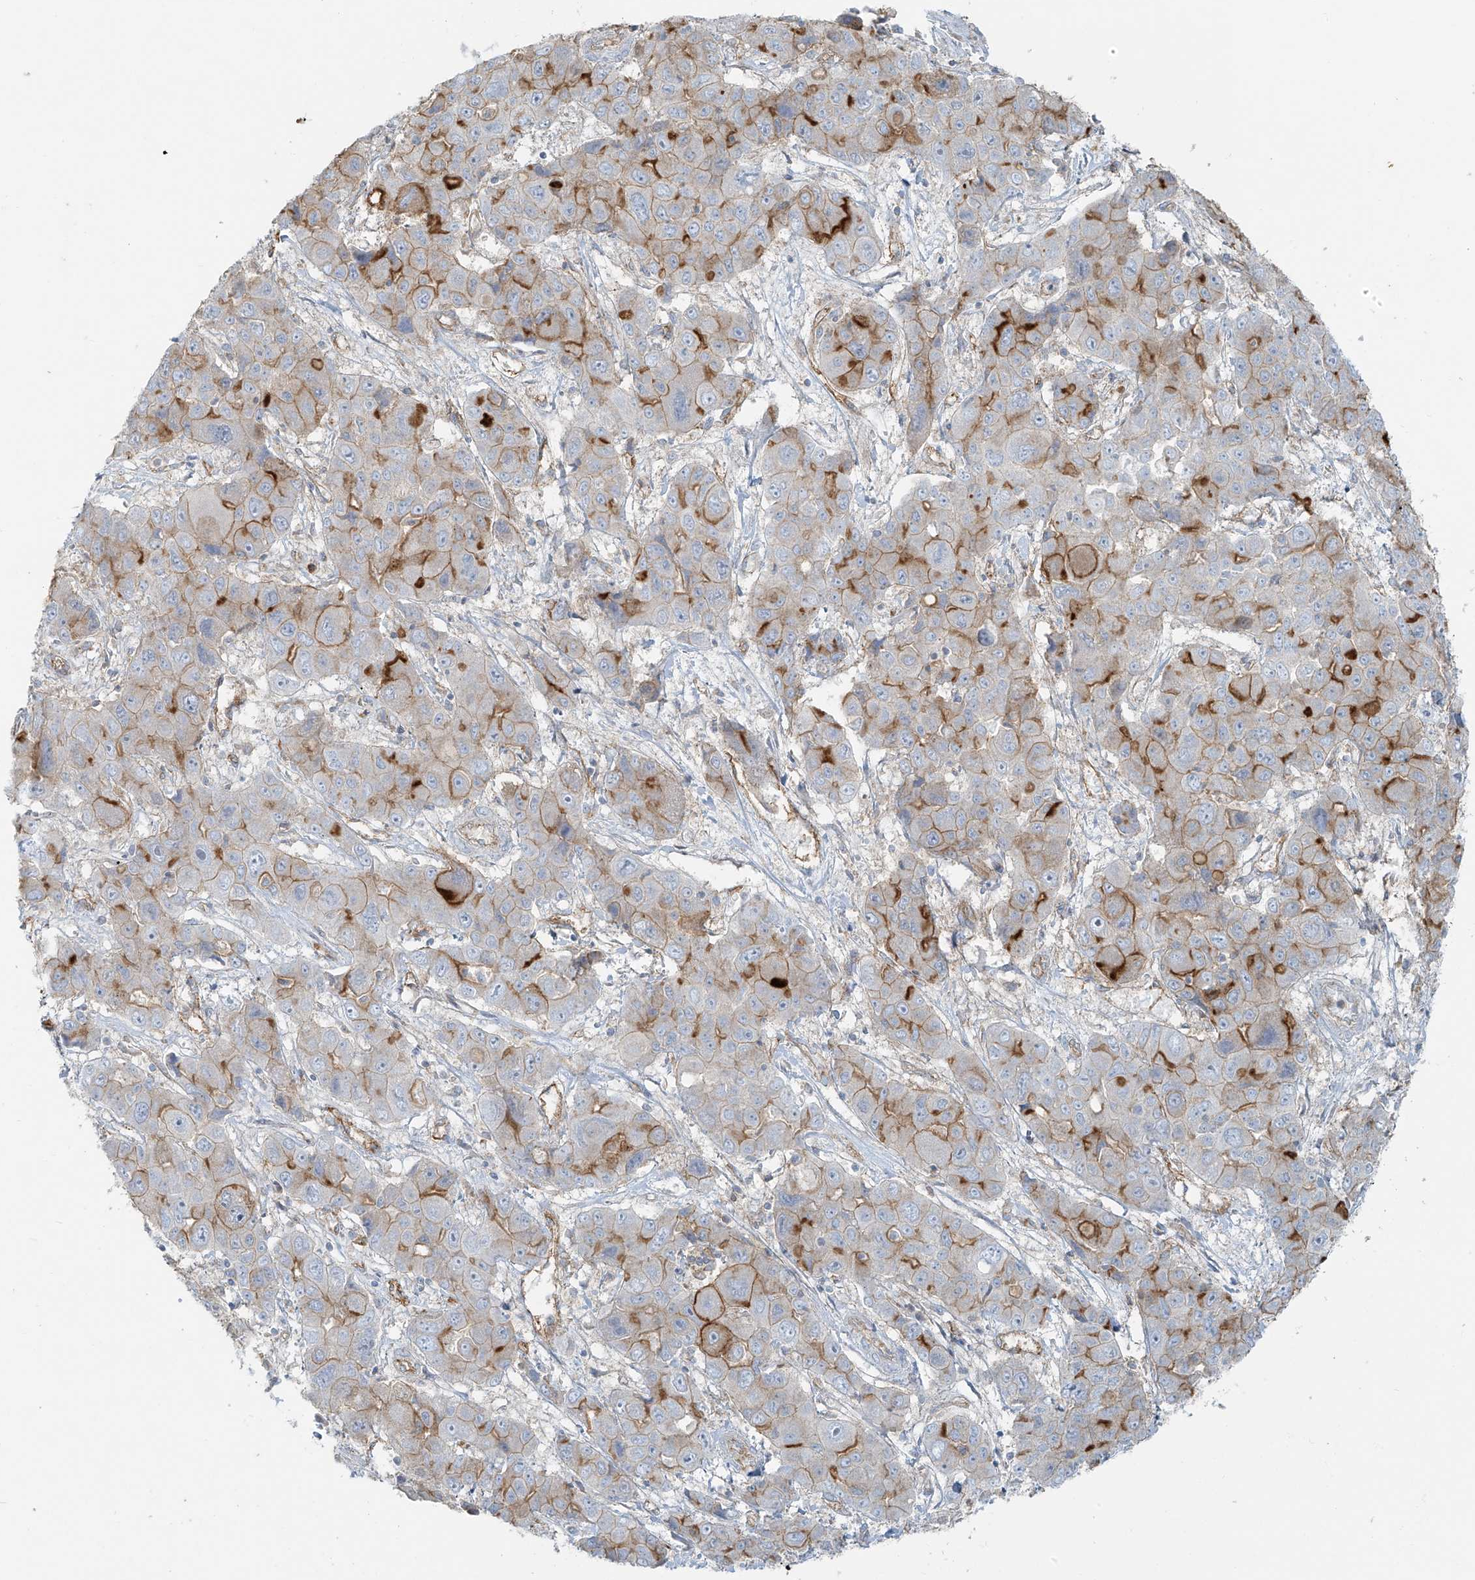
{"staining": {"intensity": "moderate", "quantity": "25%-75%", "location": "cytoplasmic/membranous"}, "tissue": "liver cancer", "cell_type": "Tumor cells", "image_type": "cancer", "snomed": [{"axis": "morphology", "description": "Cholangiocarcinoma"}, {"axis": "topography", "description": "Liver"}], "caption": "Immunohistochemistry (IHC) photomicrograph of human liver cancer (cholangiocarcinoma) stained for a protein (brown), which displays medium levels of moderate cytoplasmic/membranous staining in about 25%-75% of tumor cells.", "gene": "VAMP5", "patient": {"sex": "male", "age": 67}}